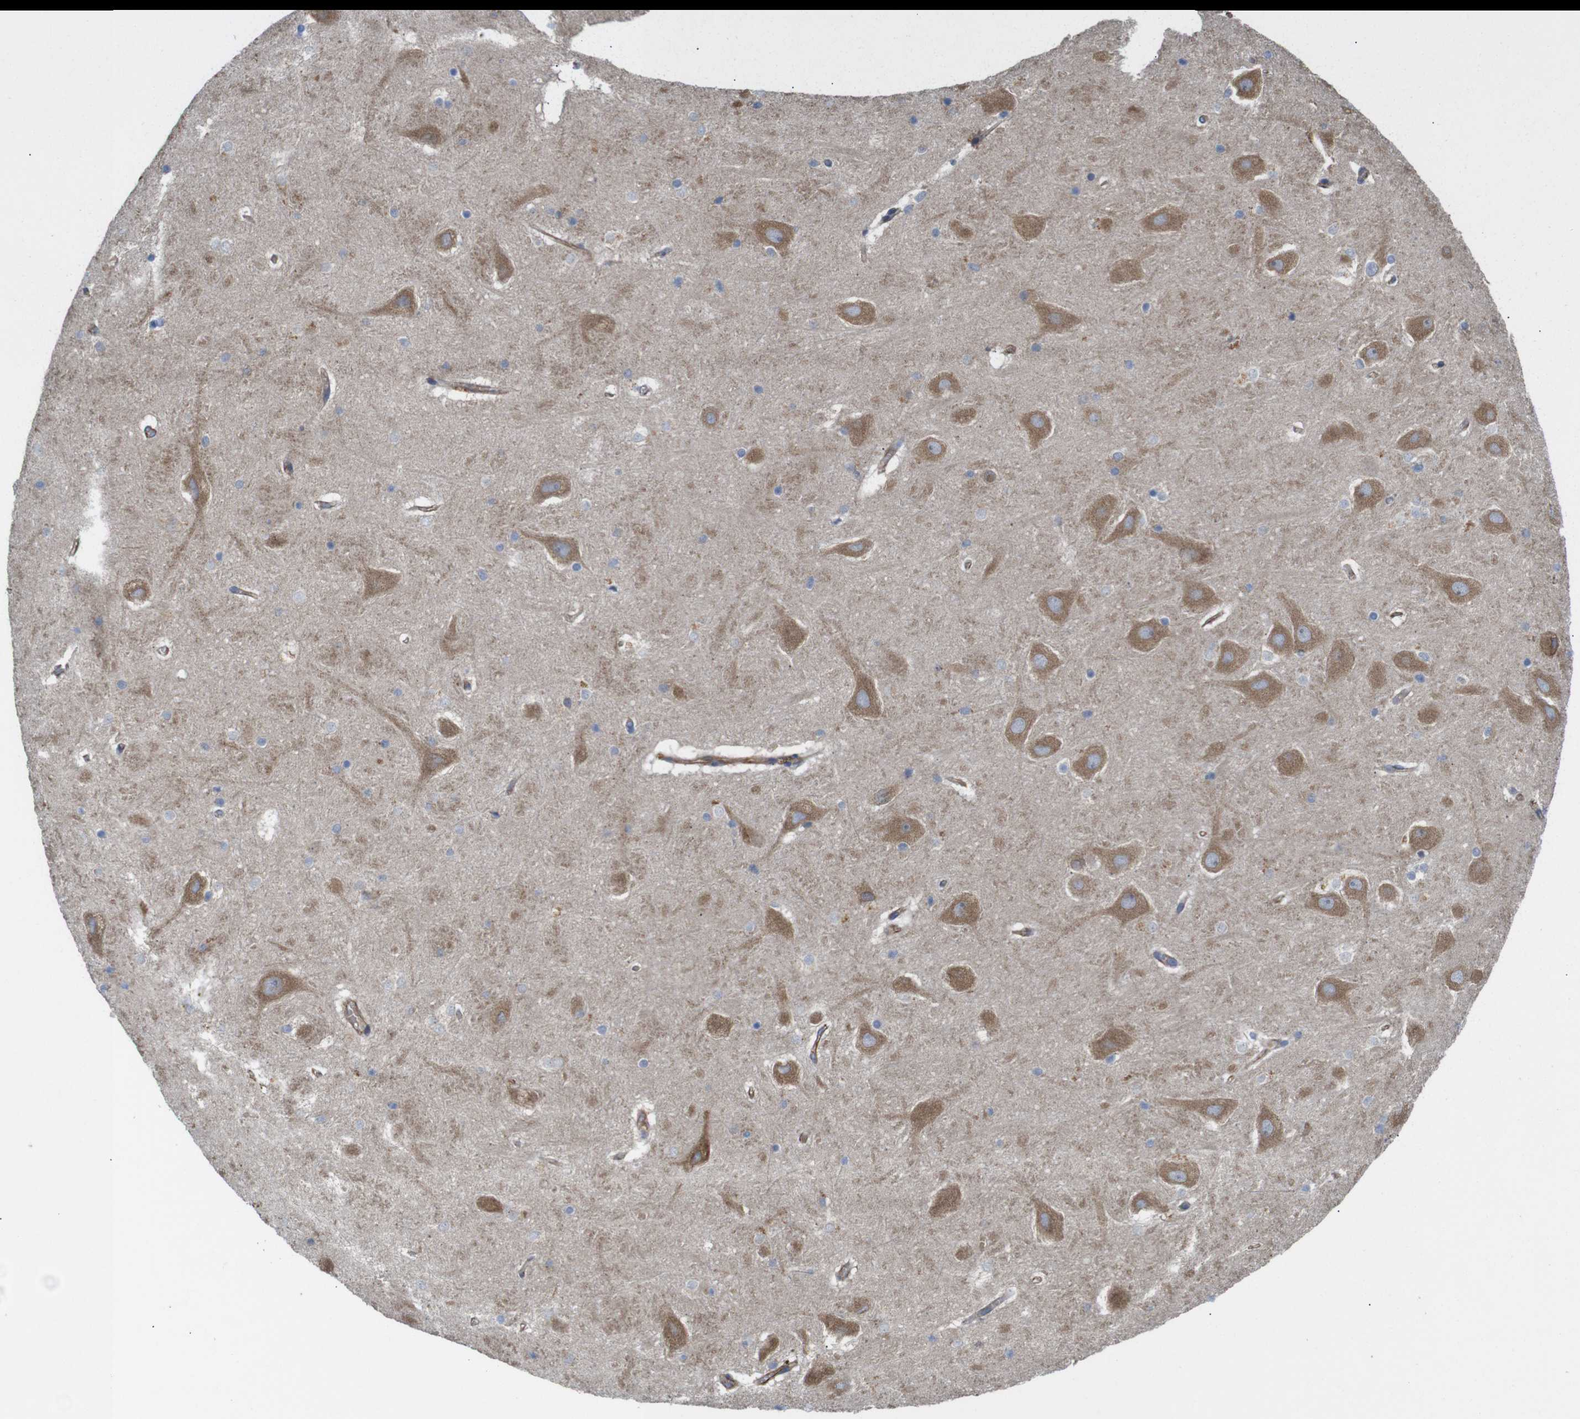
{"staining": {"intensity": "moderate", "quantity": "25%-75%", "location": "cytoplasmic/membranous"}, "tissue": "hippocampus", "cell_type": "Glial cells", "image_type": "normal", "snomed": [{"axis": "morphology", "description": "Normal tissue, NOS"}, {"axis": "topography", "description": "Hippocampus"}], "caption": "IHC of benign human hippocampus reveals medium levels of moderate cytoplasmic/membranous positivity in approximately 25%-75% of glial cells.", "gene": "POMK", "patient": {"sex": "male", "age": 45}}